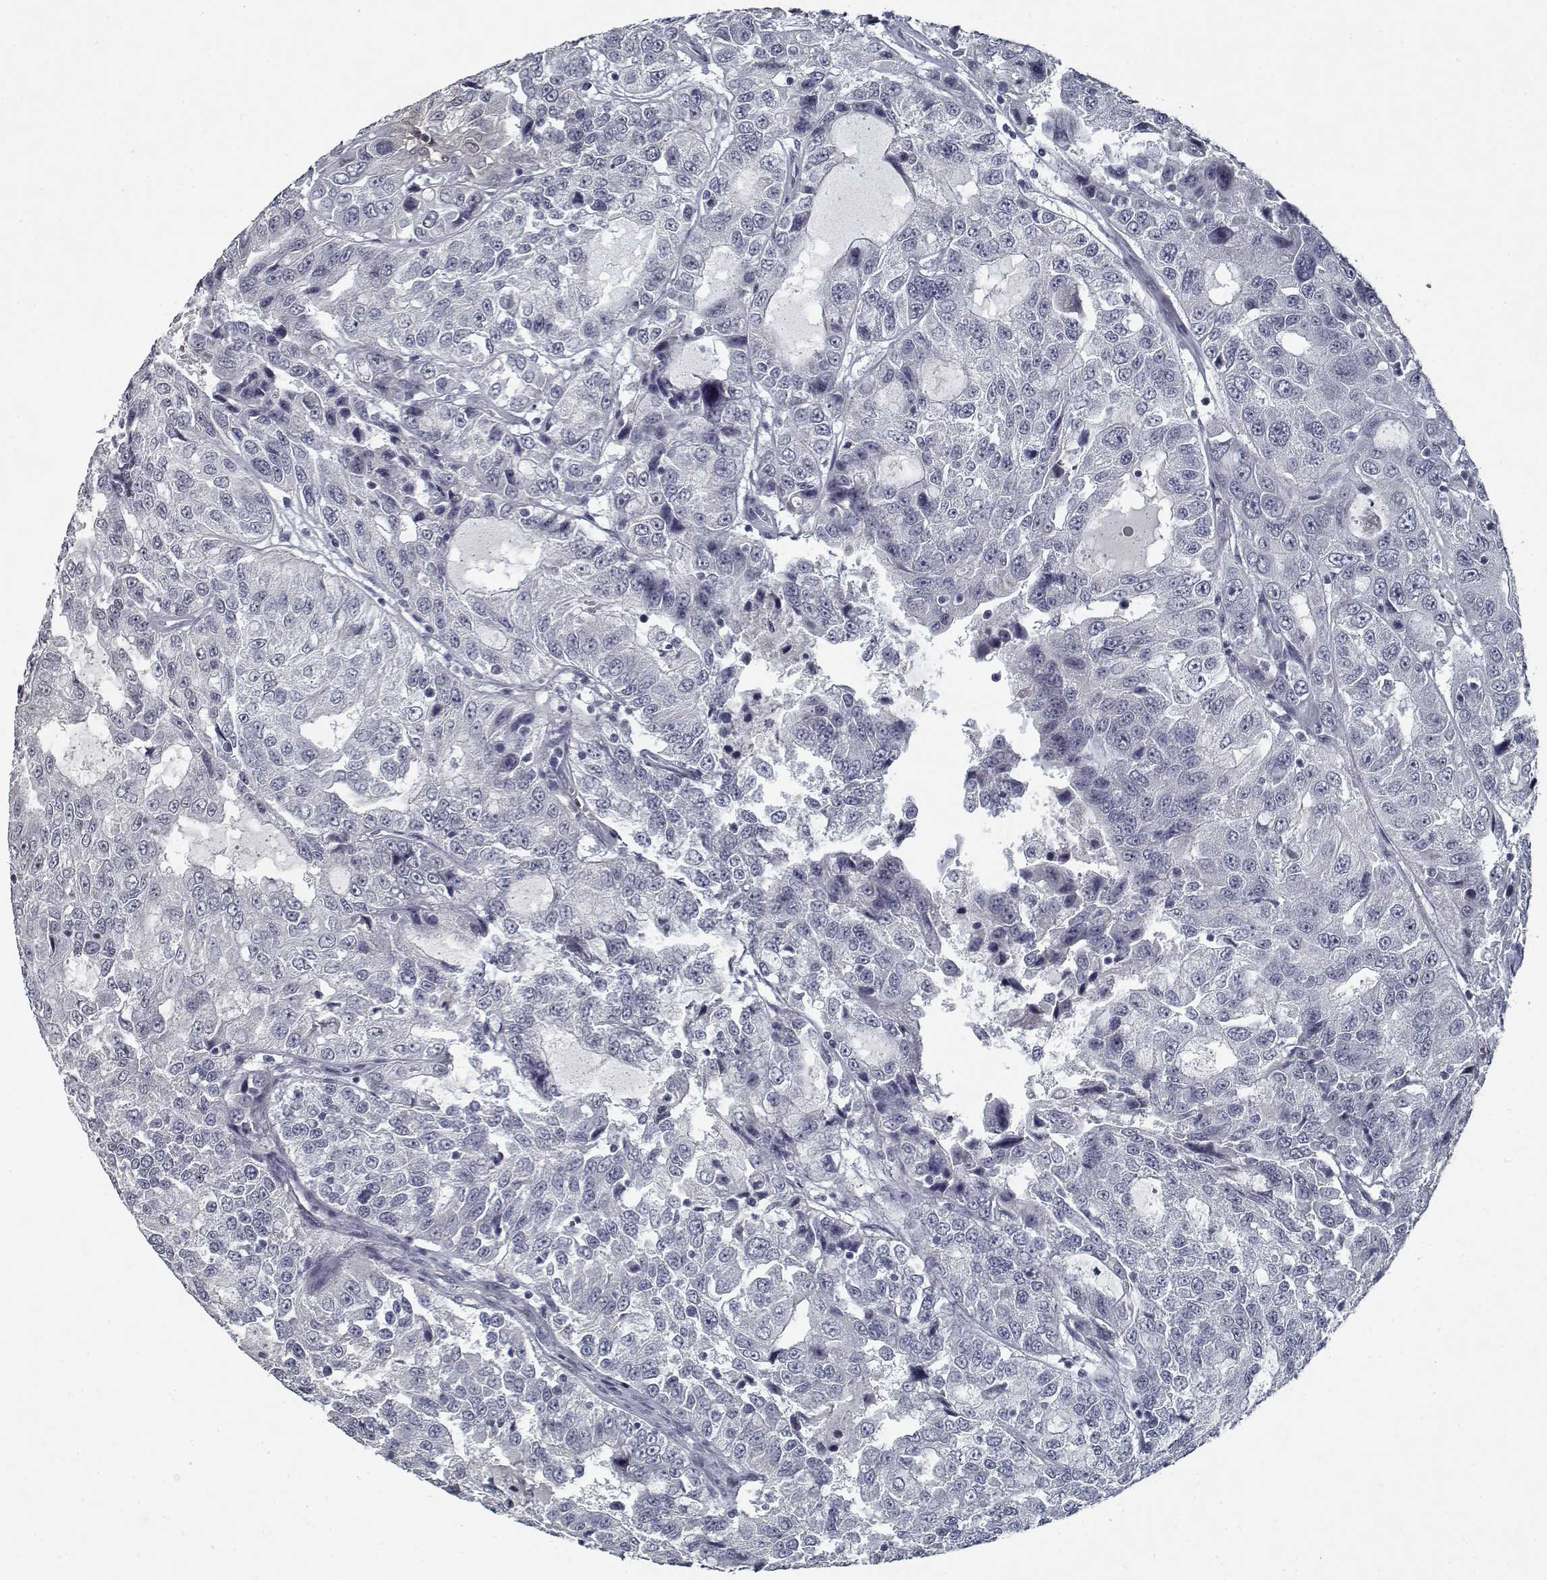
{"staining": {"intensity": "negative", "quantity": "none", "location": "none"}, "tissue": "urothelial cancer", "cell_type": "Tumor cells", "image_type": "cancer", "snomed": [{"axis": "morphology", "description": "Urothelial carcinoma, NOS"}, {"axis": "morphology", "description": "Urothelial carcinoma, High grade"}, {"axis": "topography", "description": "Urinary bladder"}], "caption": "The image displays no staining of tumor cells in transitional cell carcinoma.", "gene": "GAD2", "patient": {"sex": "female", "age": 73}}